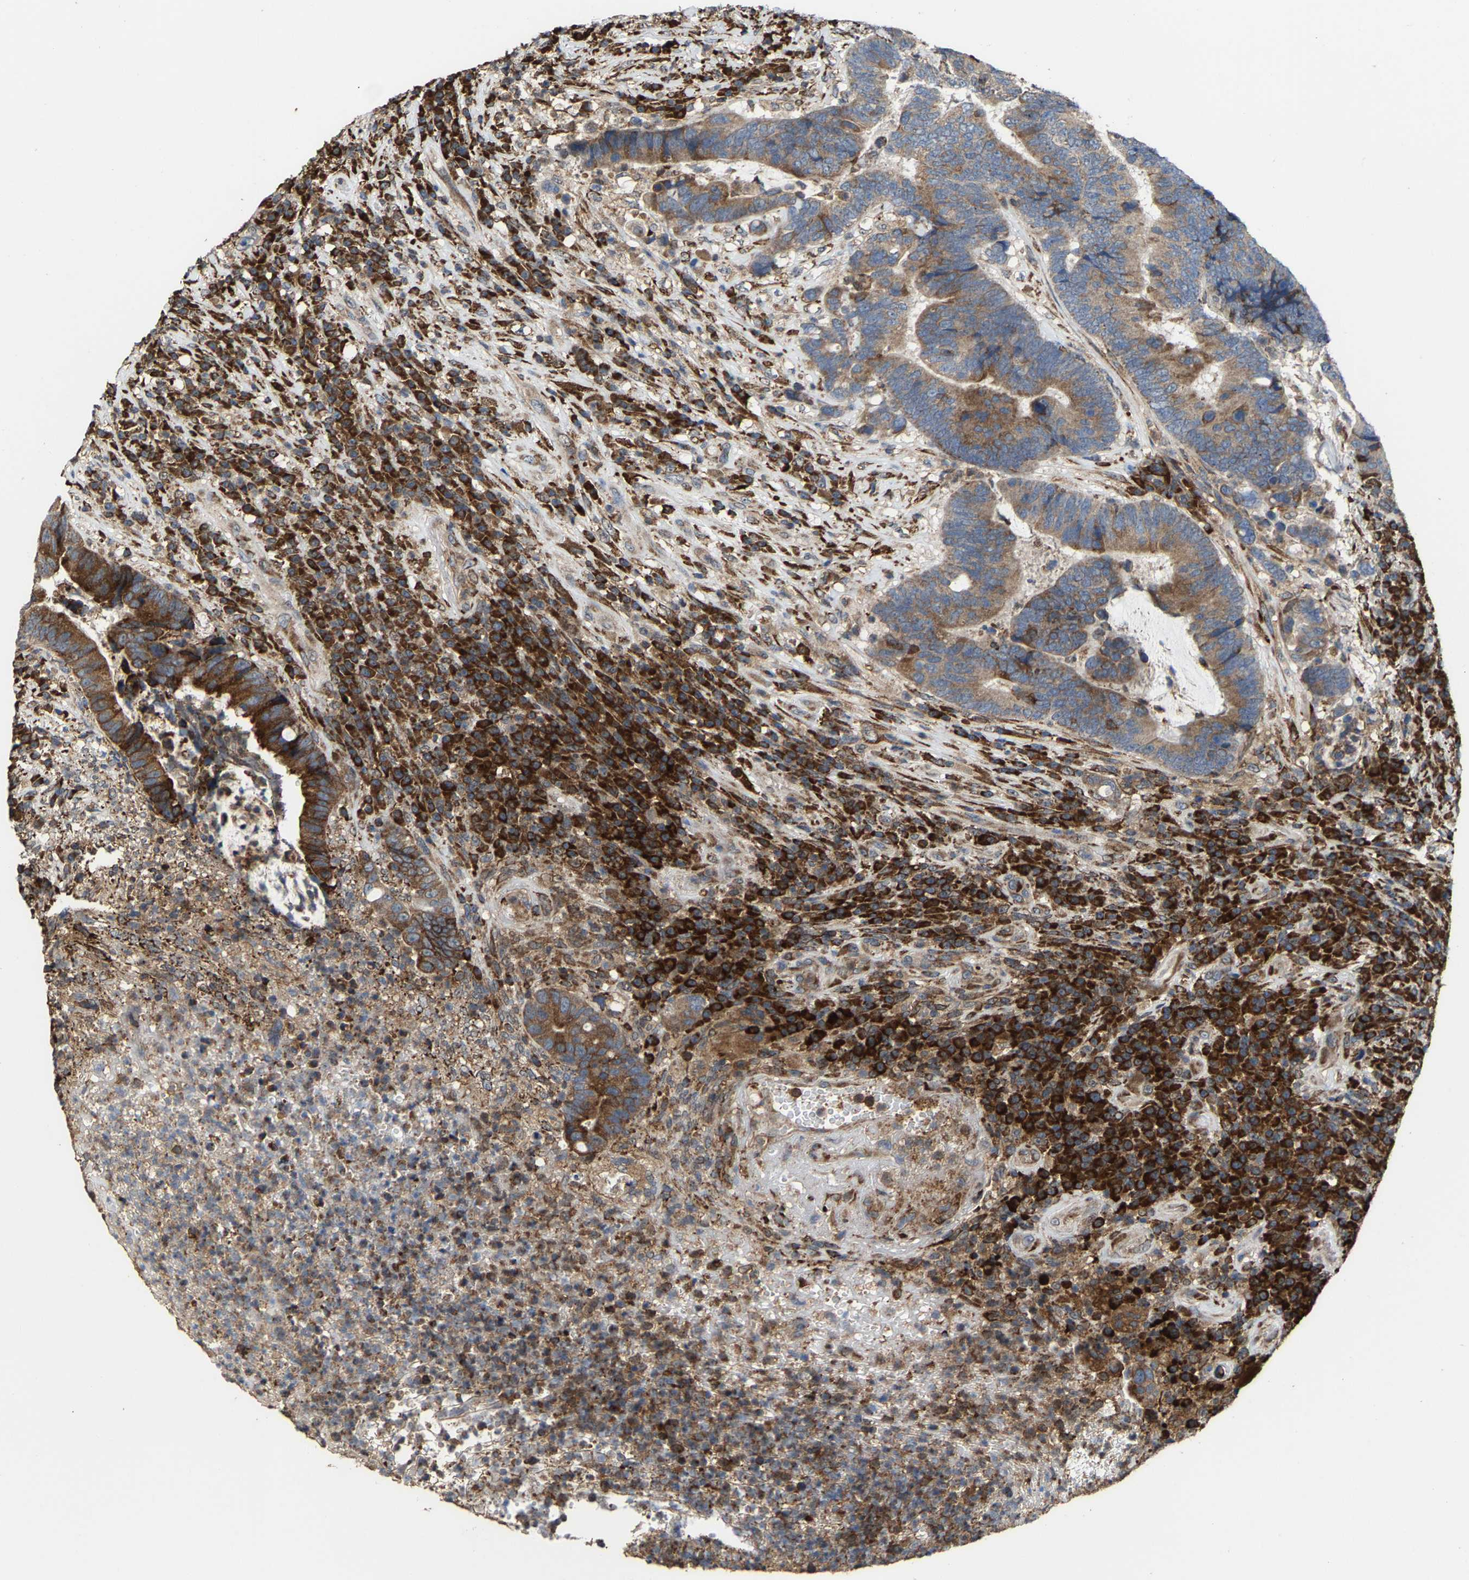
{"staining": {"intensity": "strong", "quantity": ">75%", "location": "cytoplasmic/membranous"}, "tissue": "colorectal cancer", "cell_type": "Tumor cells", "image_type": "cancer", "snomed": [{"axis": "morphology", "description": "Adenocarcinoma, NOS"}, {"axis": "topography", "description": "Rectum"}], "caption": "Human colorectal cancer (adenocarcinoma) stained for a protein (brown) exhibits strong cytoplasmic/membranous positive expression in about >75% of tumor cells.", "gene": "FGD3", "patient": {"sex": "female", "age": 89}}